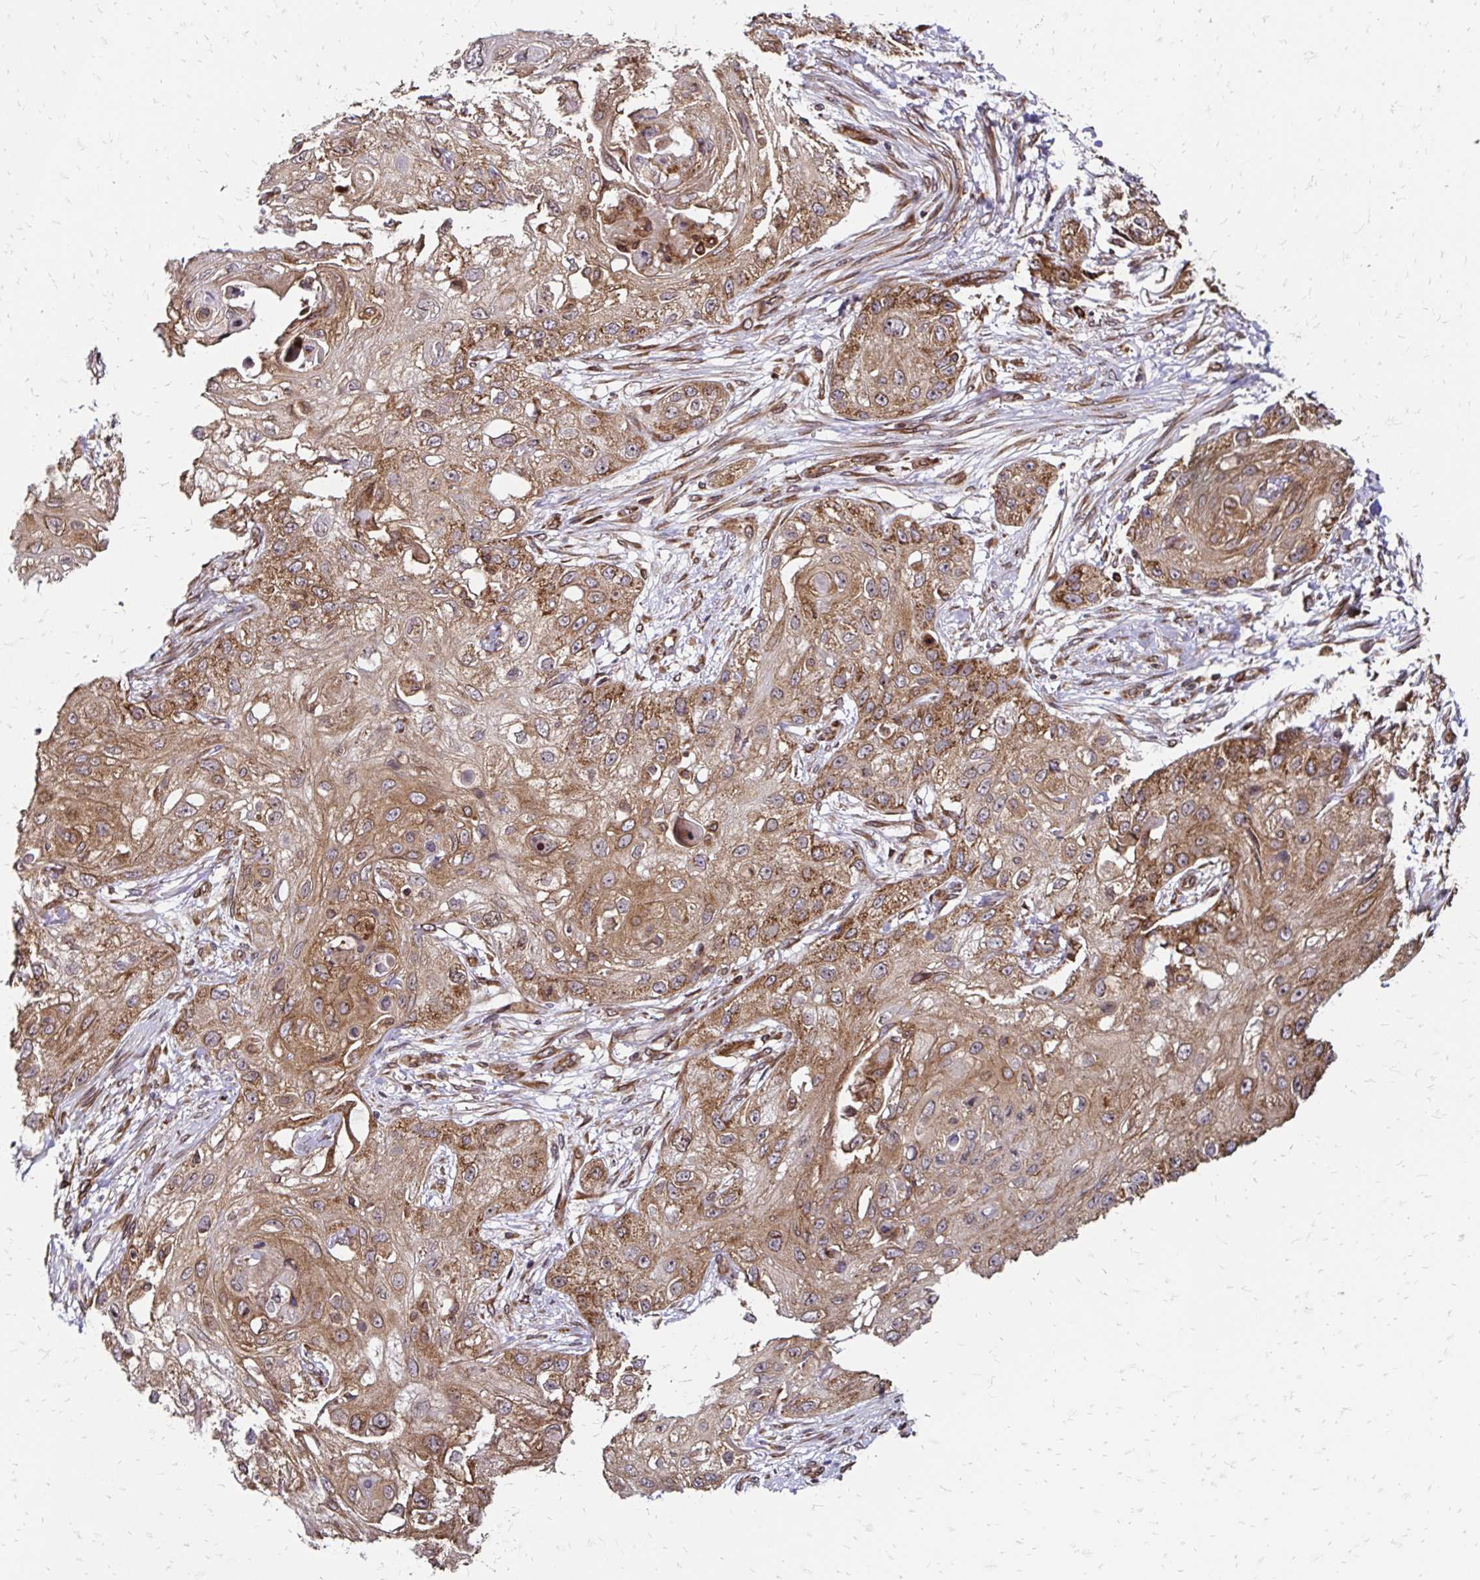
{"staining": {"intensity": "moderate", "quantity": ">75%", "location": "cytoplasmic/membranous"}, "tissue": "skin cancer", "cell_type": "Tumor cells", "image_type": "cancer", "snomed": [{"axis": "morphology", "description": "Squamous cell carcinoma, NOS"}, {"axis": "topography", "description": "Skin"}, {"axis": "topography", "description": "Vulva"}], "caption": "Protein analysis of skin squamous cell carcinoma tissue shows moderate cytoplasmic/membranous positivity in about >75% of tumor cells.", "gene": "ZW10", "patient": {"sex": "female", "age": 86}}